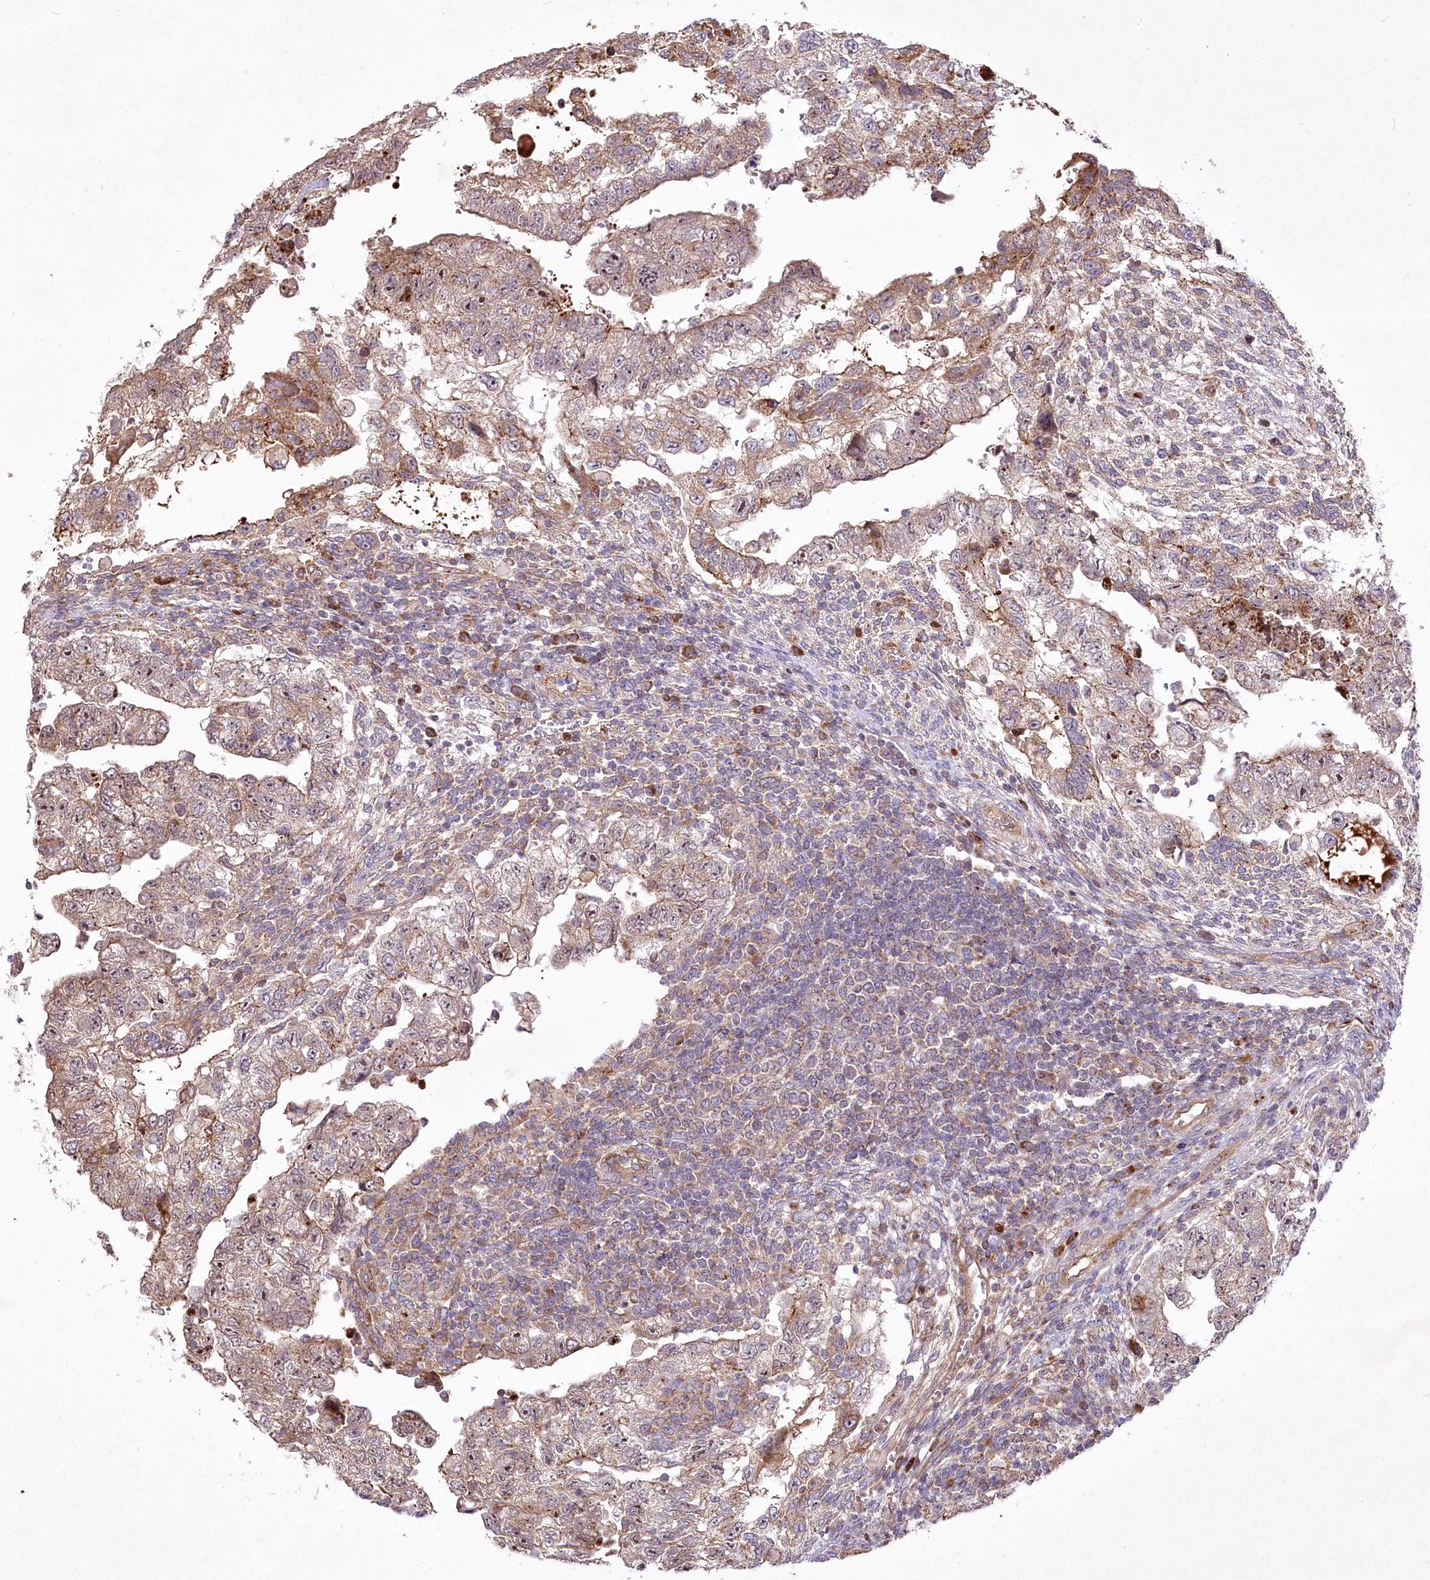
{"staining": {"intensity": "weak", "quantity": ">75%", "location": "cytoplasmic/membranous"}, "tissue": "testis cancer", "cell_type": "Tumor cells", "image_type": "cancer", "snomed": [{"axis": "morphology", "description": "Carcinoma, Embryonal, NOS"}, {"axis": "topography", "description": "Testis"}], "caption": "Testis cancer tissue demonstrates weak cytoplasmic/membranous expression in approximately >75% of tumor cells, visualized by immunohistochemistry. (Stains: DAB (3,3'-diaminobenzidine) in brown, nuclei in blue, Microscopy: brightfield microscopy at high magnification).", "gene": "PSTK", "patient": {"sex": "male", "age": 36}}